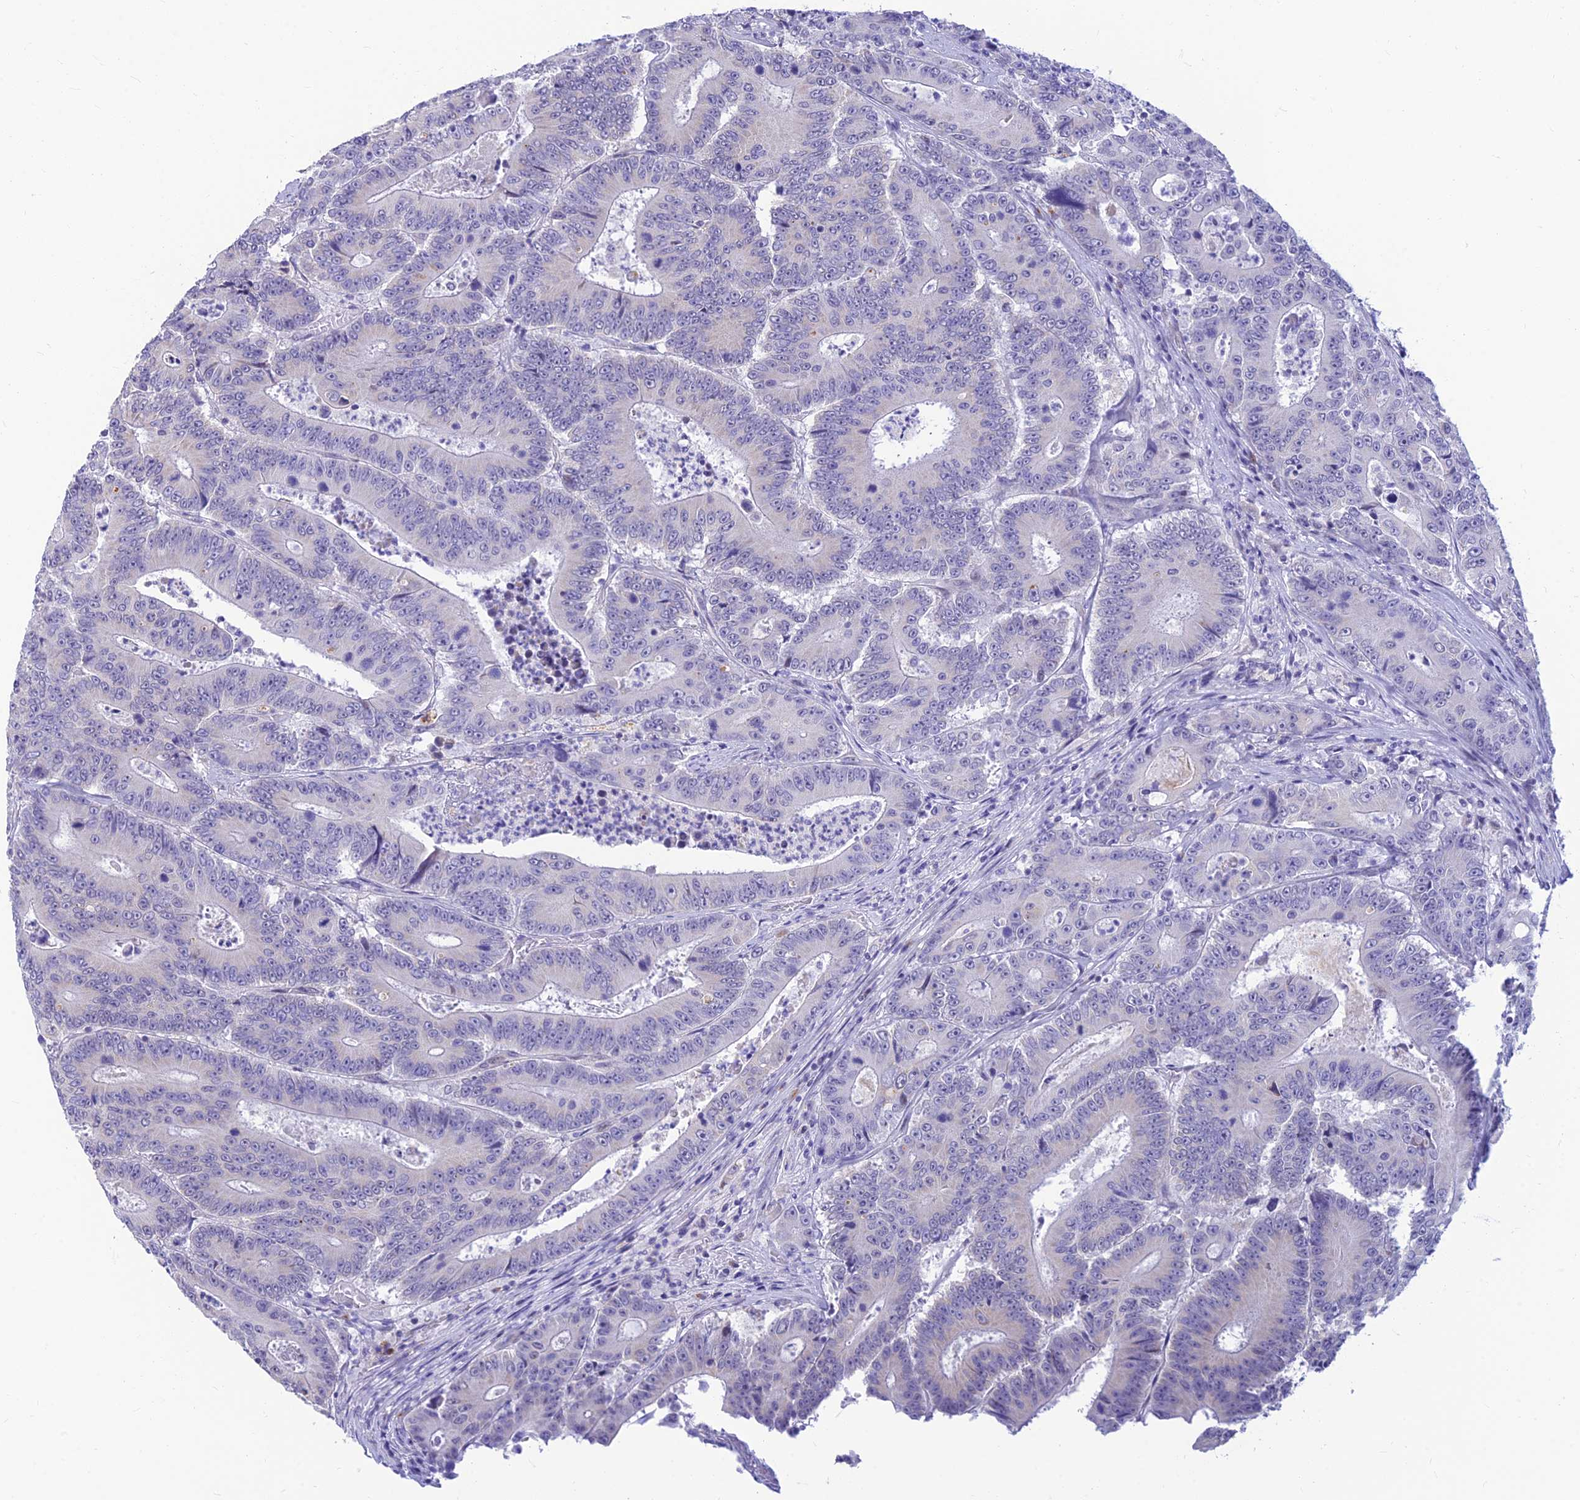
{"staining": {"intensity": "negative", "quantity": "none", "location": "none"}, "tissue": "colorectal cancer", "cell_type": "Tumor cells", "image_type": "cancer", "snomed": [{"axis": "morphology", "description": "Adenocarcinoma, NOS"}, {"axis": "topography", "description": "Colon"}], "caption": "Tumor cells are negative for protein expression in human adenocarcinoma (colorectal).", "gene": "INKA1", "patient": {"sex": "male", "age": 83}}